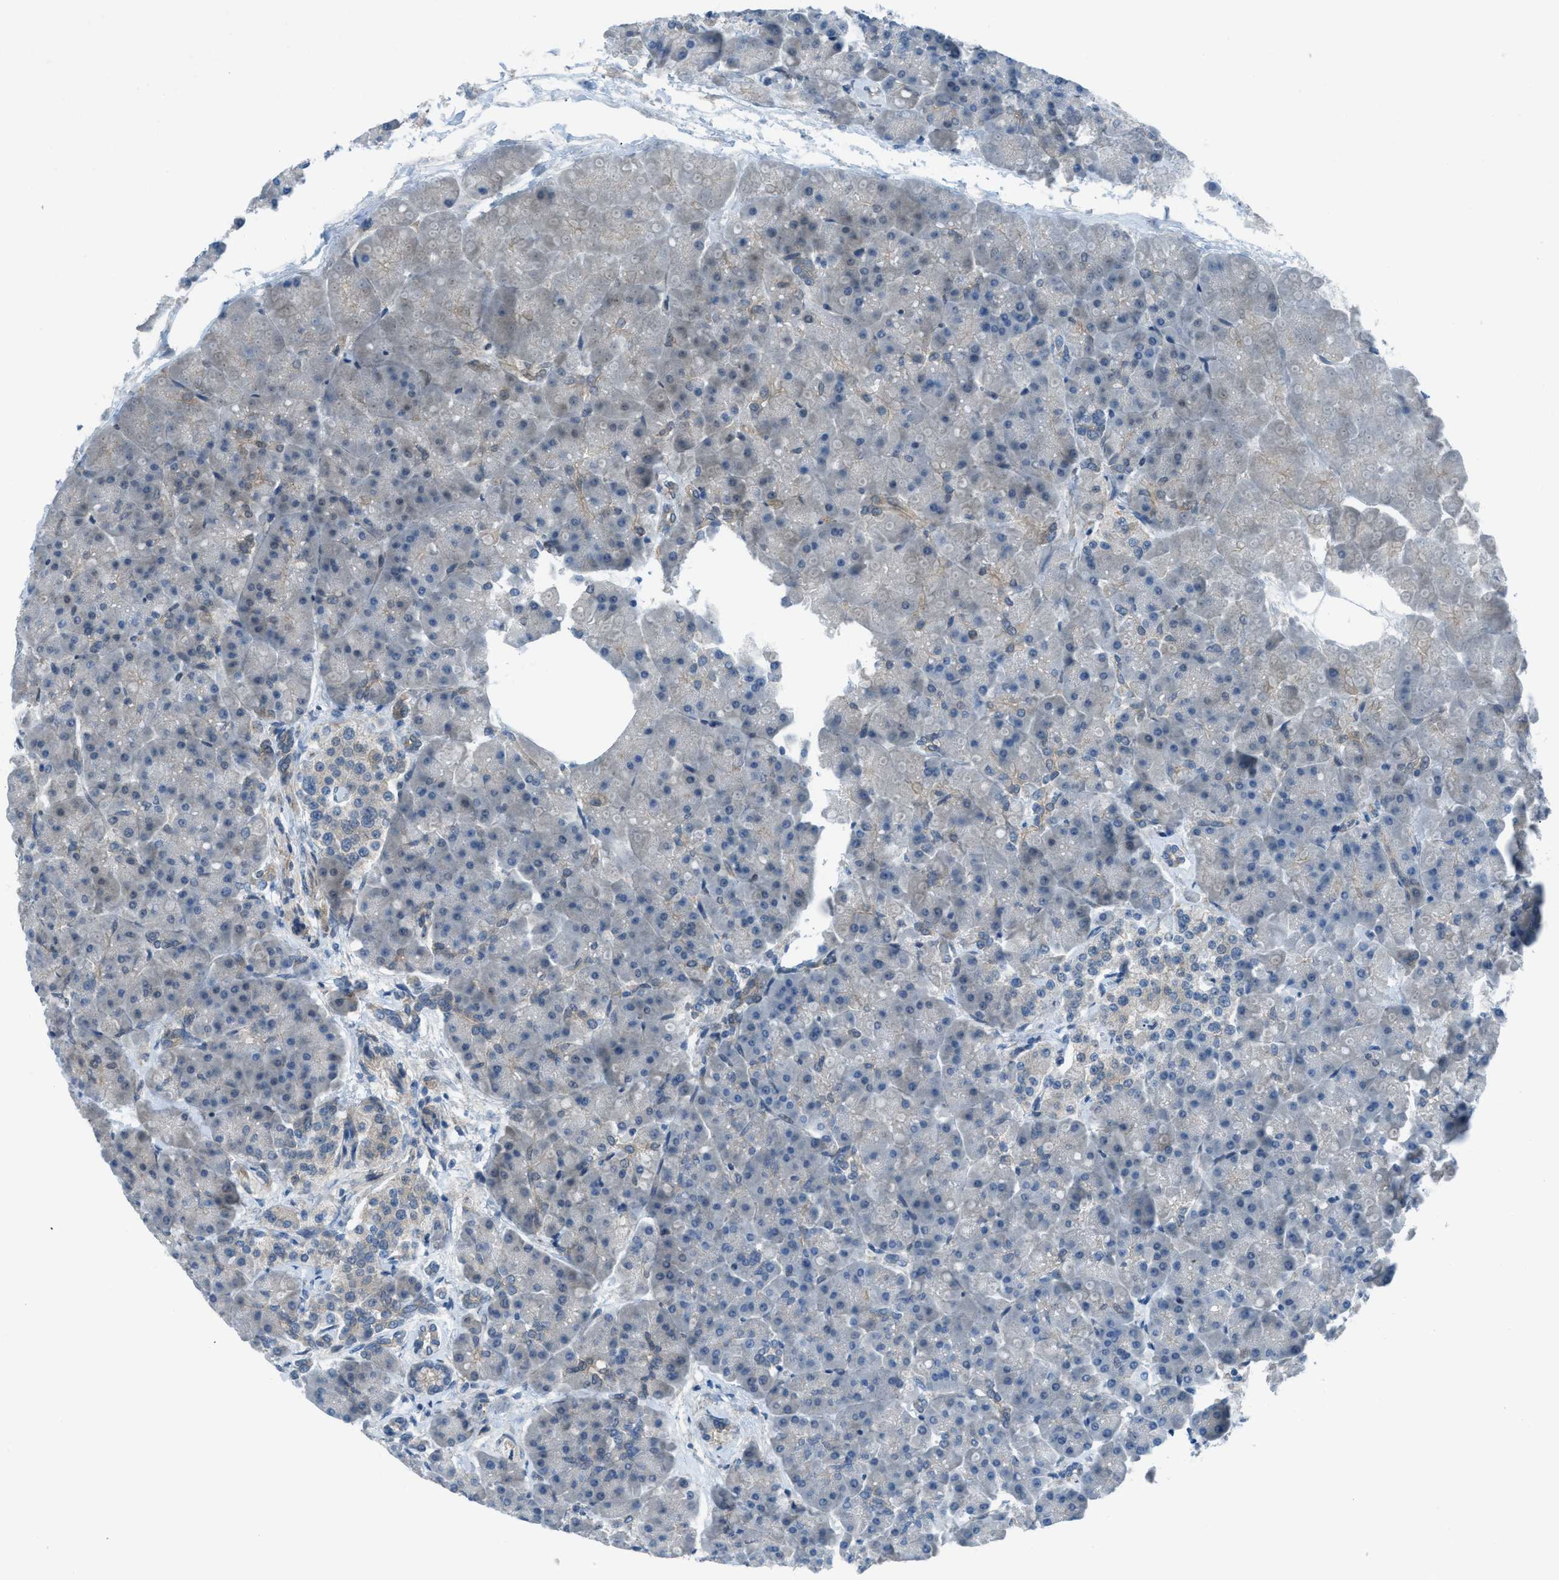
{"staining": {"intensity": "moderate", "quantity": "<25%", "location": "cytoplasmic/membranous"}, "tissue": "pancreas", "cell_type": "Exocrine glandular cells", "image_type": "normal", "snomed": [{"axis": "morphology", "description": "Normal tissue, NOS"}, {"axis": "topography", "description": "Pancreas"}], "caption": "A brown stain labels moderate cytoplasmic/membranous expression of a protein in exocrine glandular cells of unremarkable pancreas. (IHC, brightfield microscopy, high magnification).", "gene": "PRKN", "patient": {"sex": "female", "age": 70}}